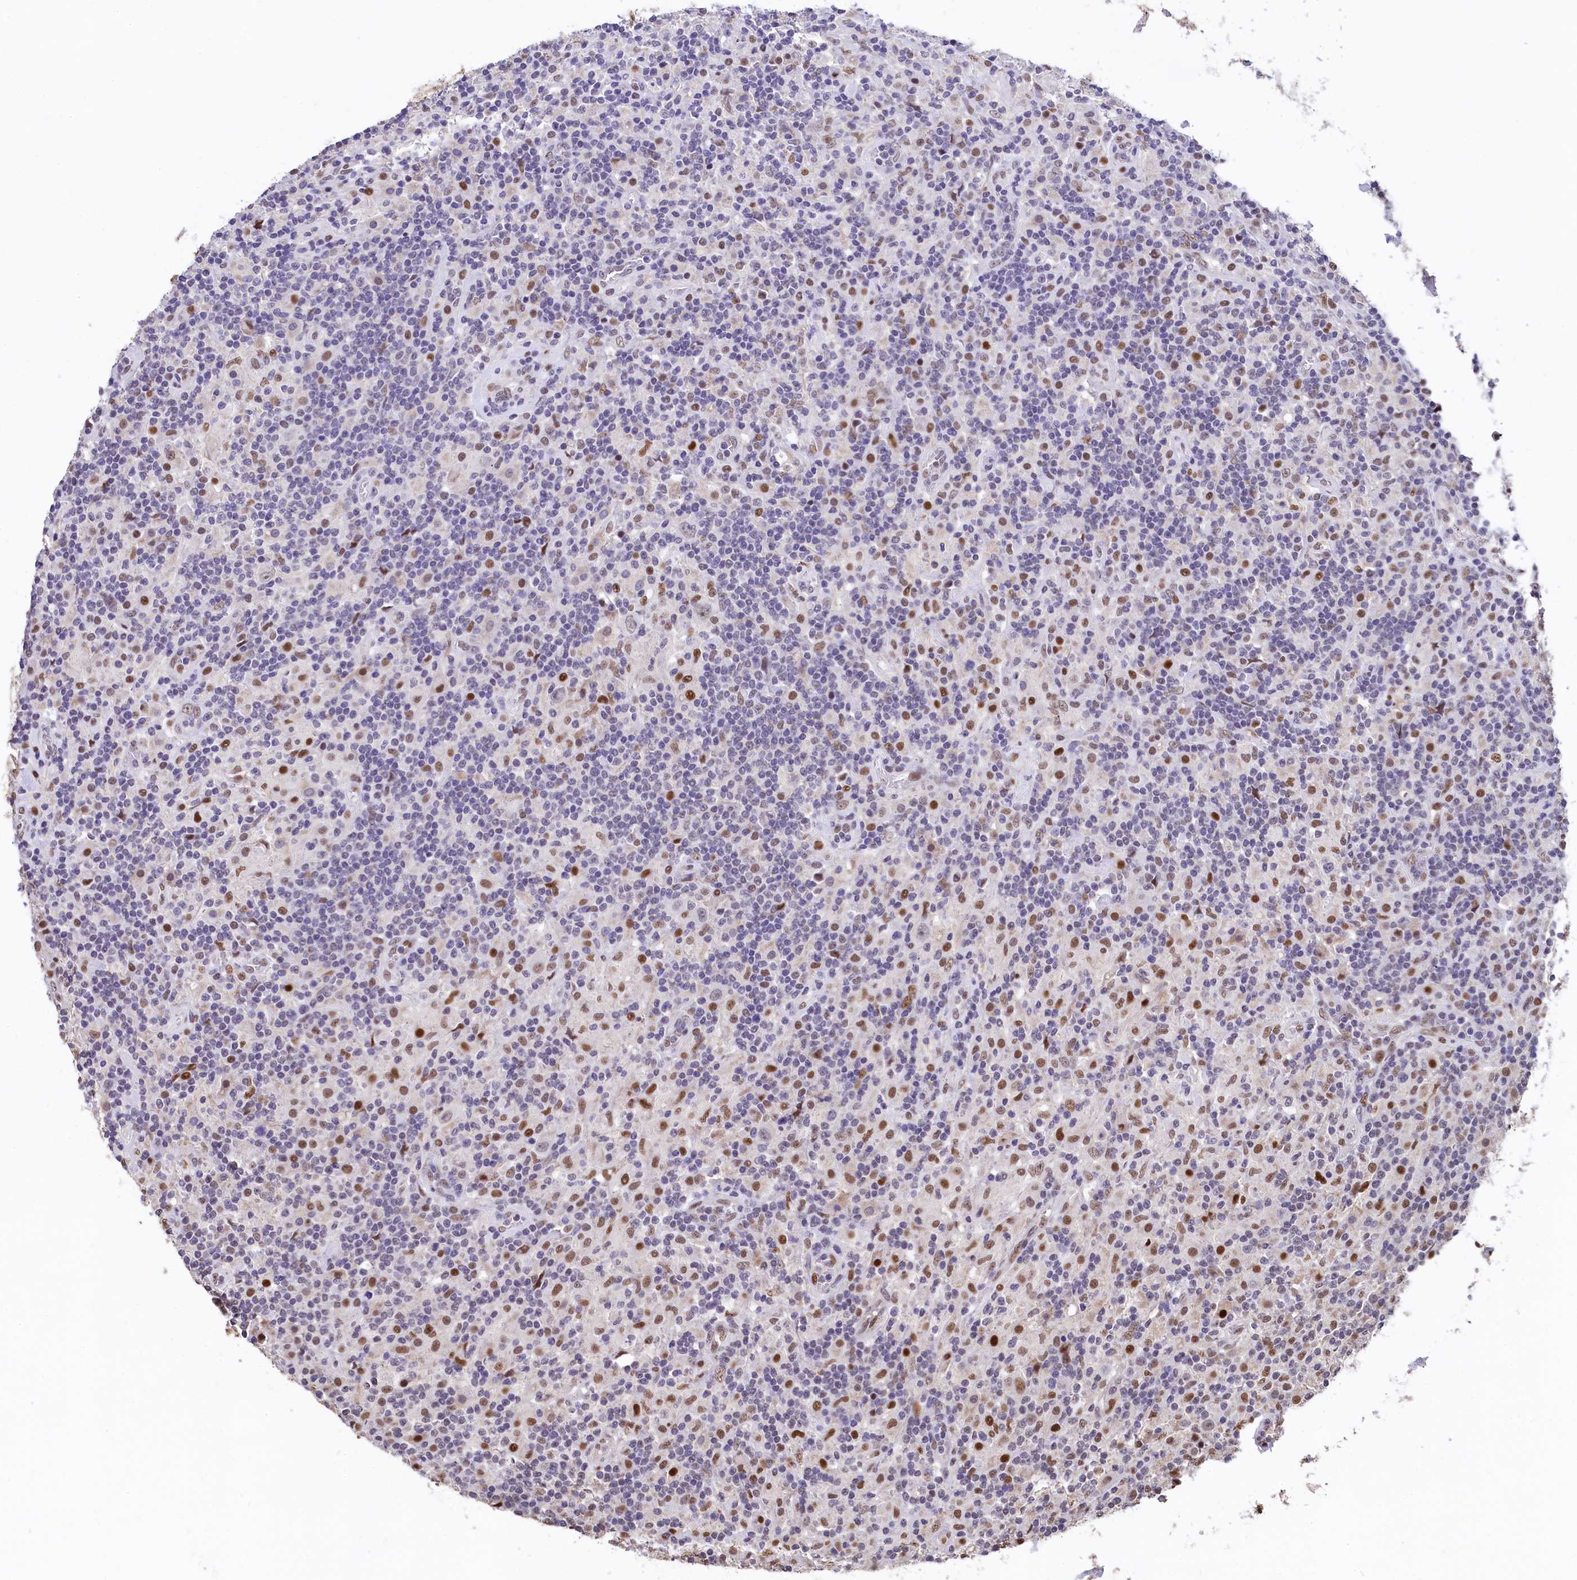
{"staining": {"intensity": "weak", "quantity": "25%-75%", "location": "nuclear"}, "tissue": "lymphoma", "cell_type": "Tumor cells", "image_type": "cancer", "snomed": [{"axis": "morphology", "description": "Hodgkin's disease, NOS"}, {"axis": "topography", "description": "Lymph node"}], "caption": "Protein expression analysis of Hodgkin's disease displays weak nuclear staining in approximately 25%-75% of tumor cells. Ihc stains the protein of interest in brown and the nuclei are stained blue.", "gene": "HECTD4", "patient": {"sex": "male", "age": 70}}